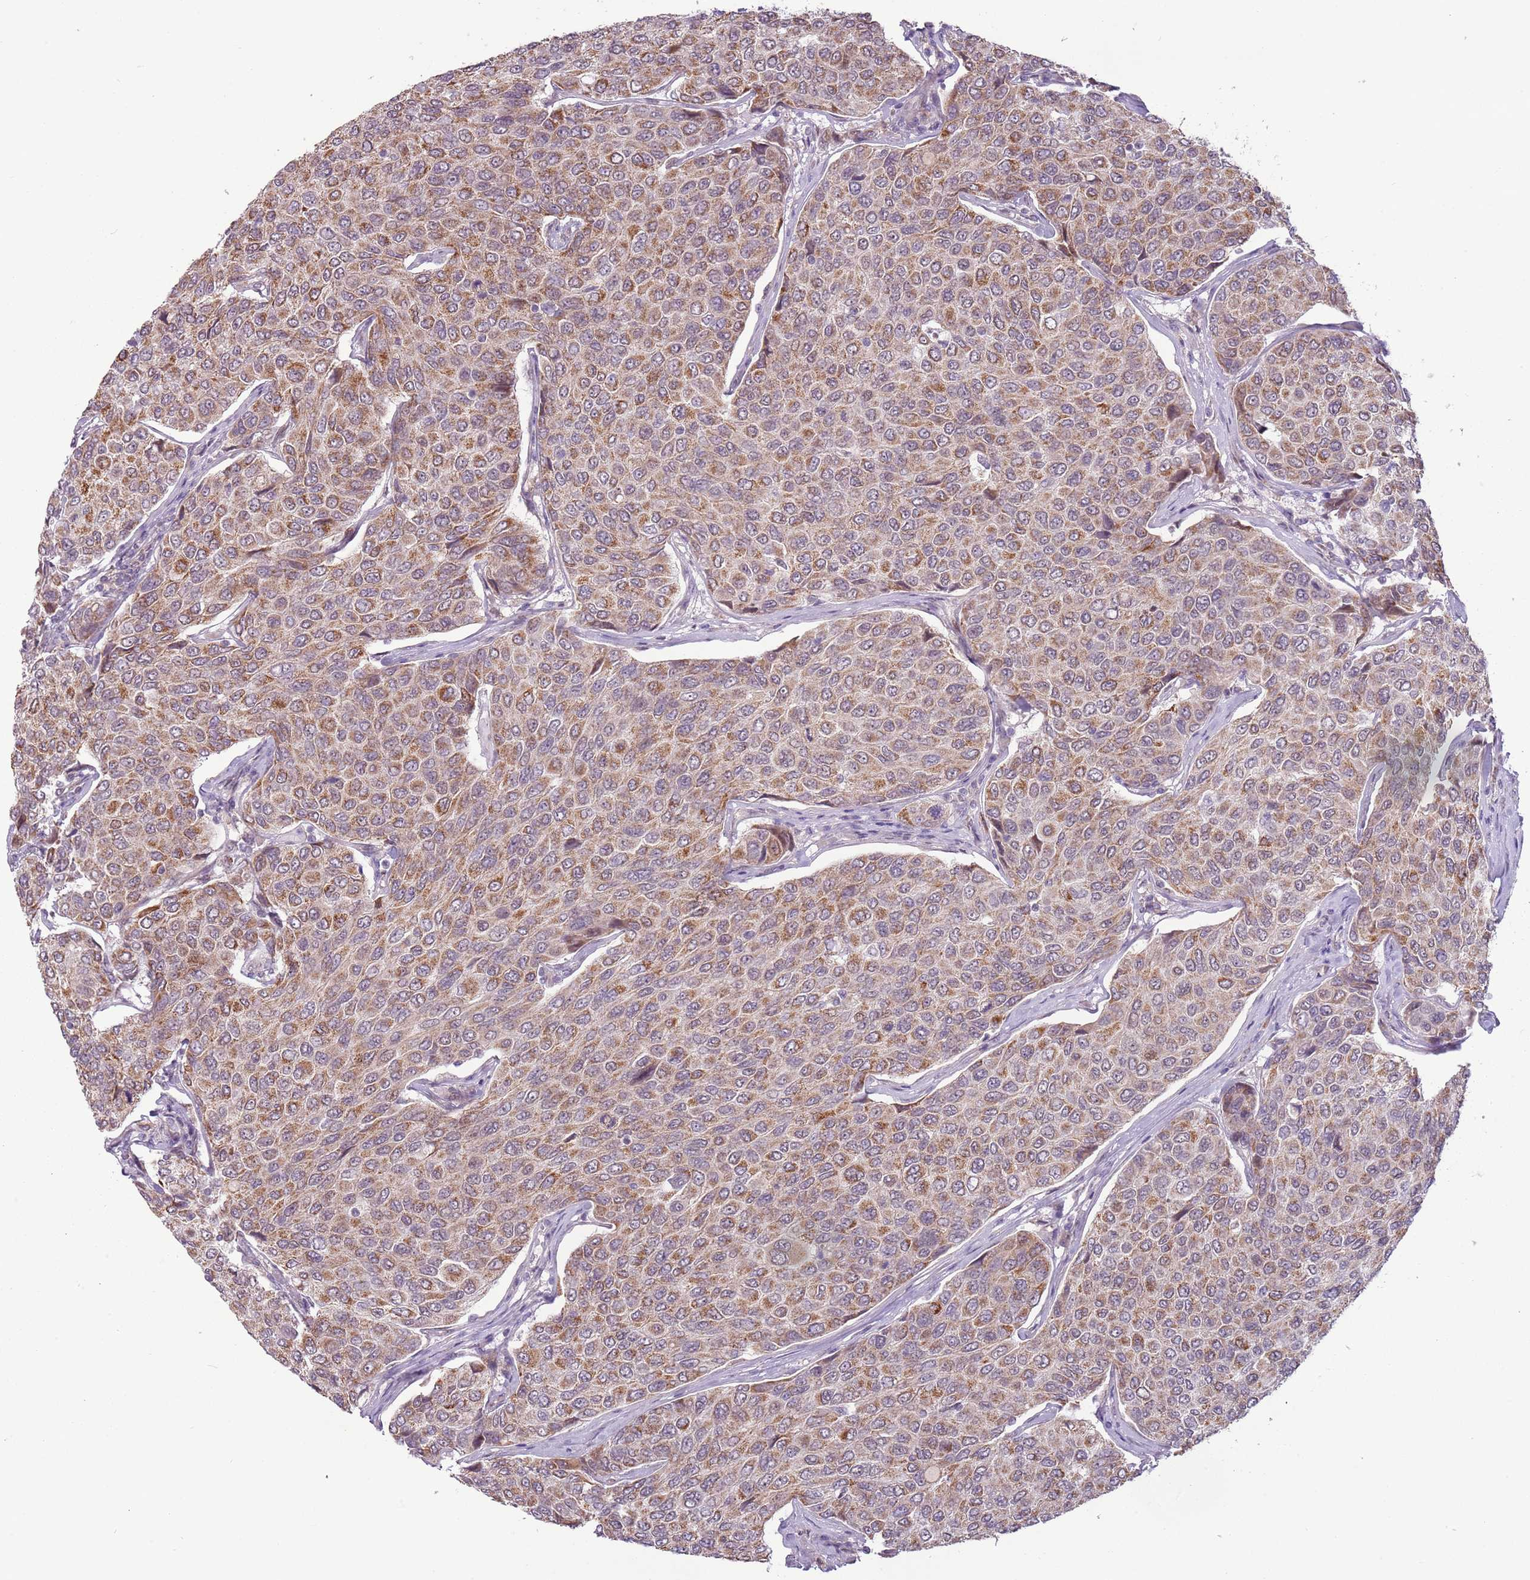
{"staining": {"intensity": "moderate", "quantity": ">75%", "location": "cytoplasmic/membranous"}, "tissue": "breast cancer", "cell_type": "Tumor cells", "image_type": "cancer", "snomed": [{"axis": "morphology", "description": "Duct carcinoma"}, {"axis": "topography", "description": "Breast"}], "caption": "Protein expression analysis of breast cancer demonstrates moderate cytoplasmic/membranous positivity in approximately >75% of tumor cells. (Stains: DAB in brown, nuclei in blue, Microscopy: brightfield microscopy at high magnification).", "gene": "MLLT11", "patient": {"sex": "female", "age": 55}}